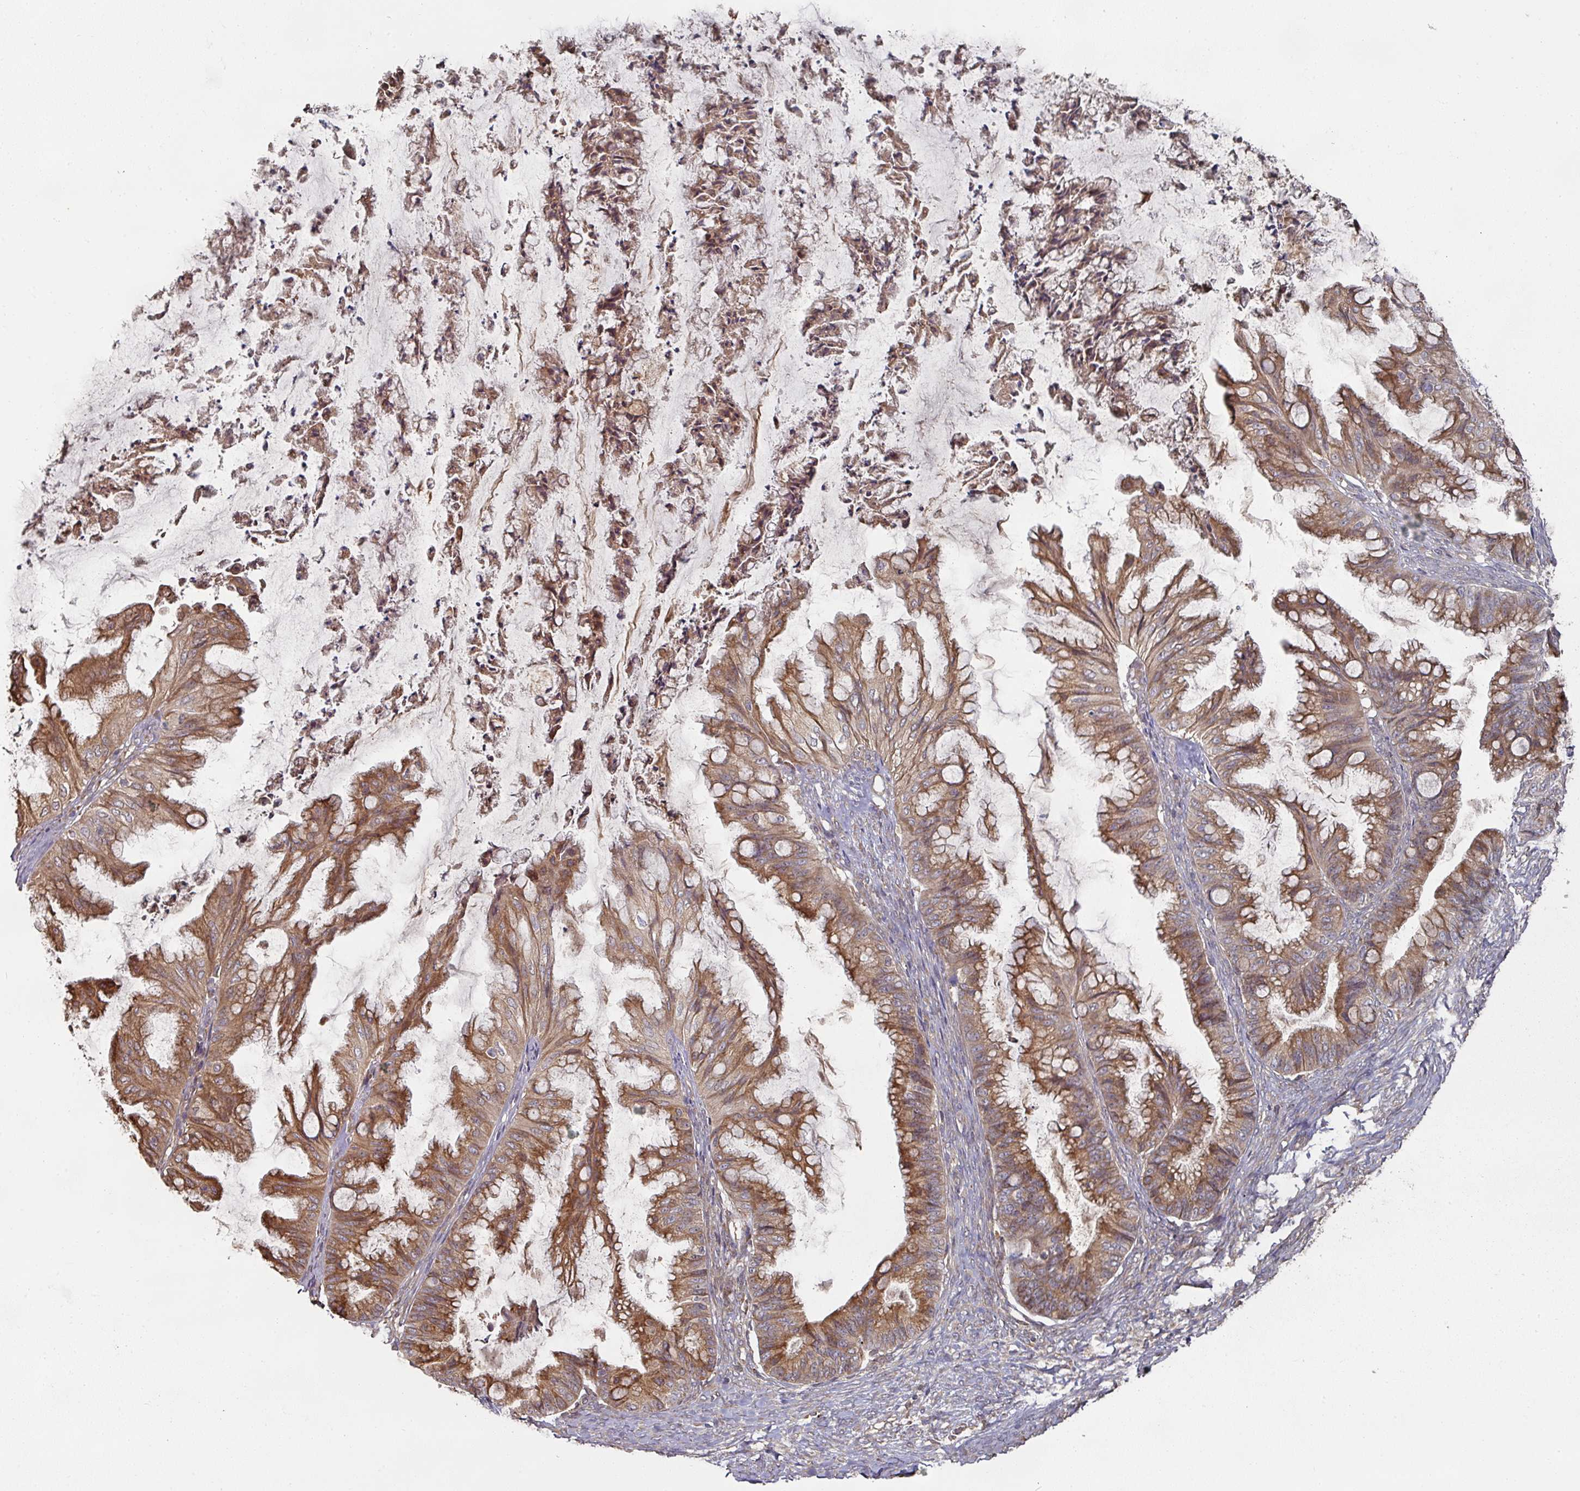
{"staining": {"intensity": "moderate", "quantity": ">75%", "location": "cytoplasmic/membranous"}, "tissue": "ovarian cancer", "cell_type": "Tumor cells", "image_type": "cancer", "snomed": [{"axis": "morphology", "description": "Cystadenocarcinoma, mucinous, NOS"}, {"axis": "topography", "description": "Ovary"}], "caption": "DAB immunohistochemical staining of ovarian cancer displays moderate cytoplasmic/membranous protein staining in about >75% of tumor cells.", "gene": "CEP95", "patient": {"sex": "female", "age": 35}}